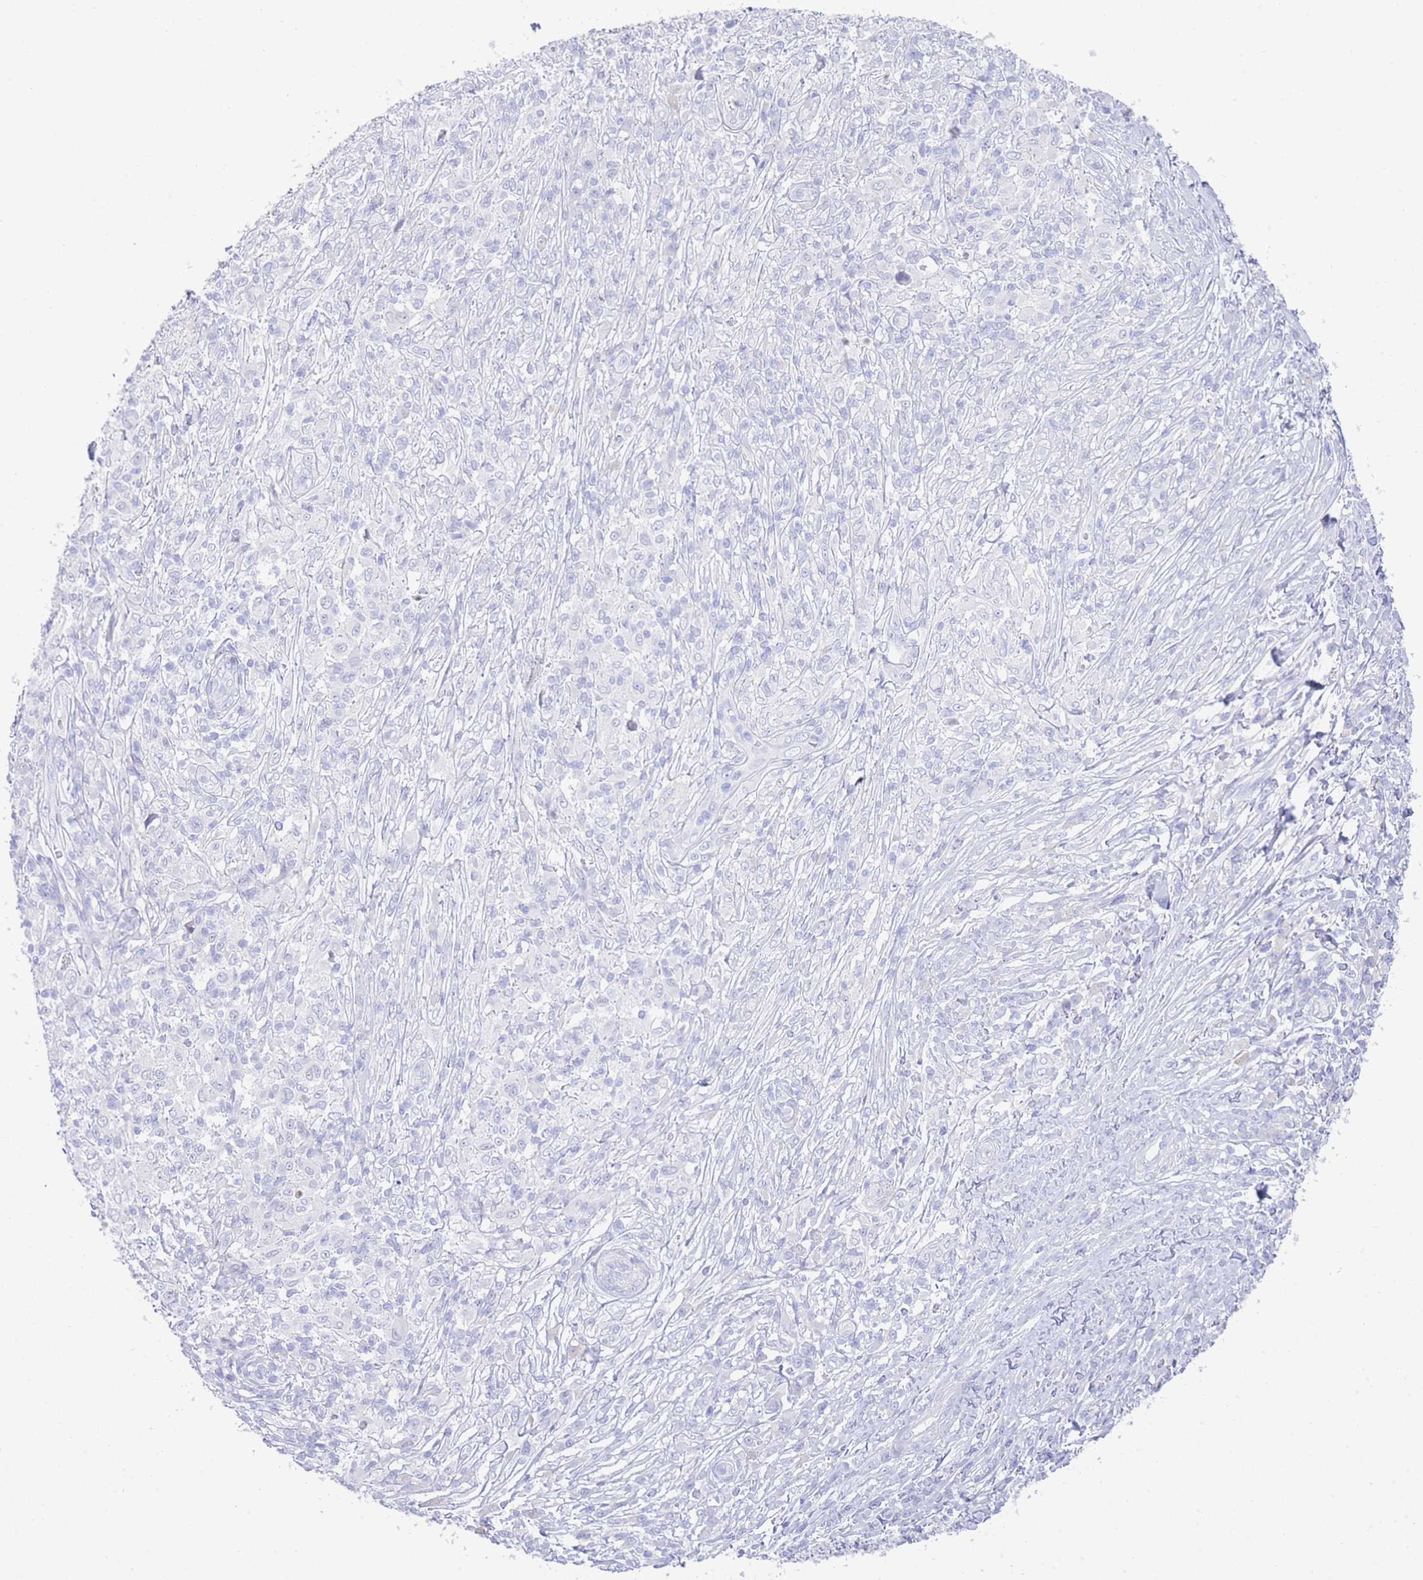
{"staining": {"intensity": "negative", "quantity": "none", "location": "none"}, "tissue": "melanoma", "cell_type": "Tumor cells", "image_type": "cancer", "snomed": [{"axis": "morphology", "description": "Malignant melanoma, NOS"}, {"axis": "topography", "description": "Skin"}], "caption": "Melanoma stained for a protein using IHC reveals no staining tumor cells.", "gene": "LRRC37A", "patient": {"sex": "male", "age": 66}}